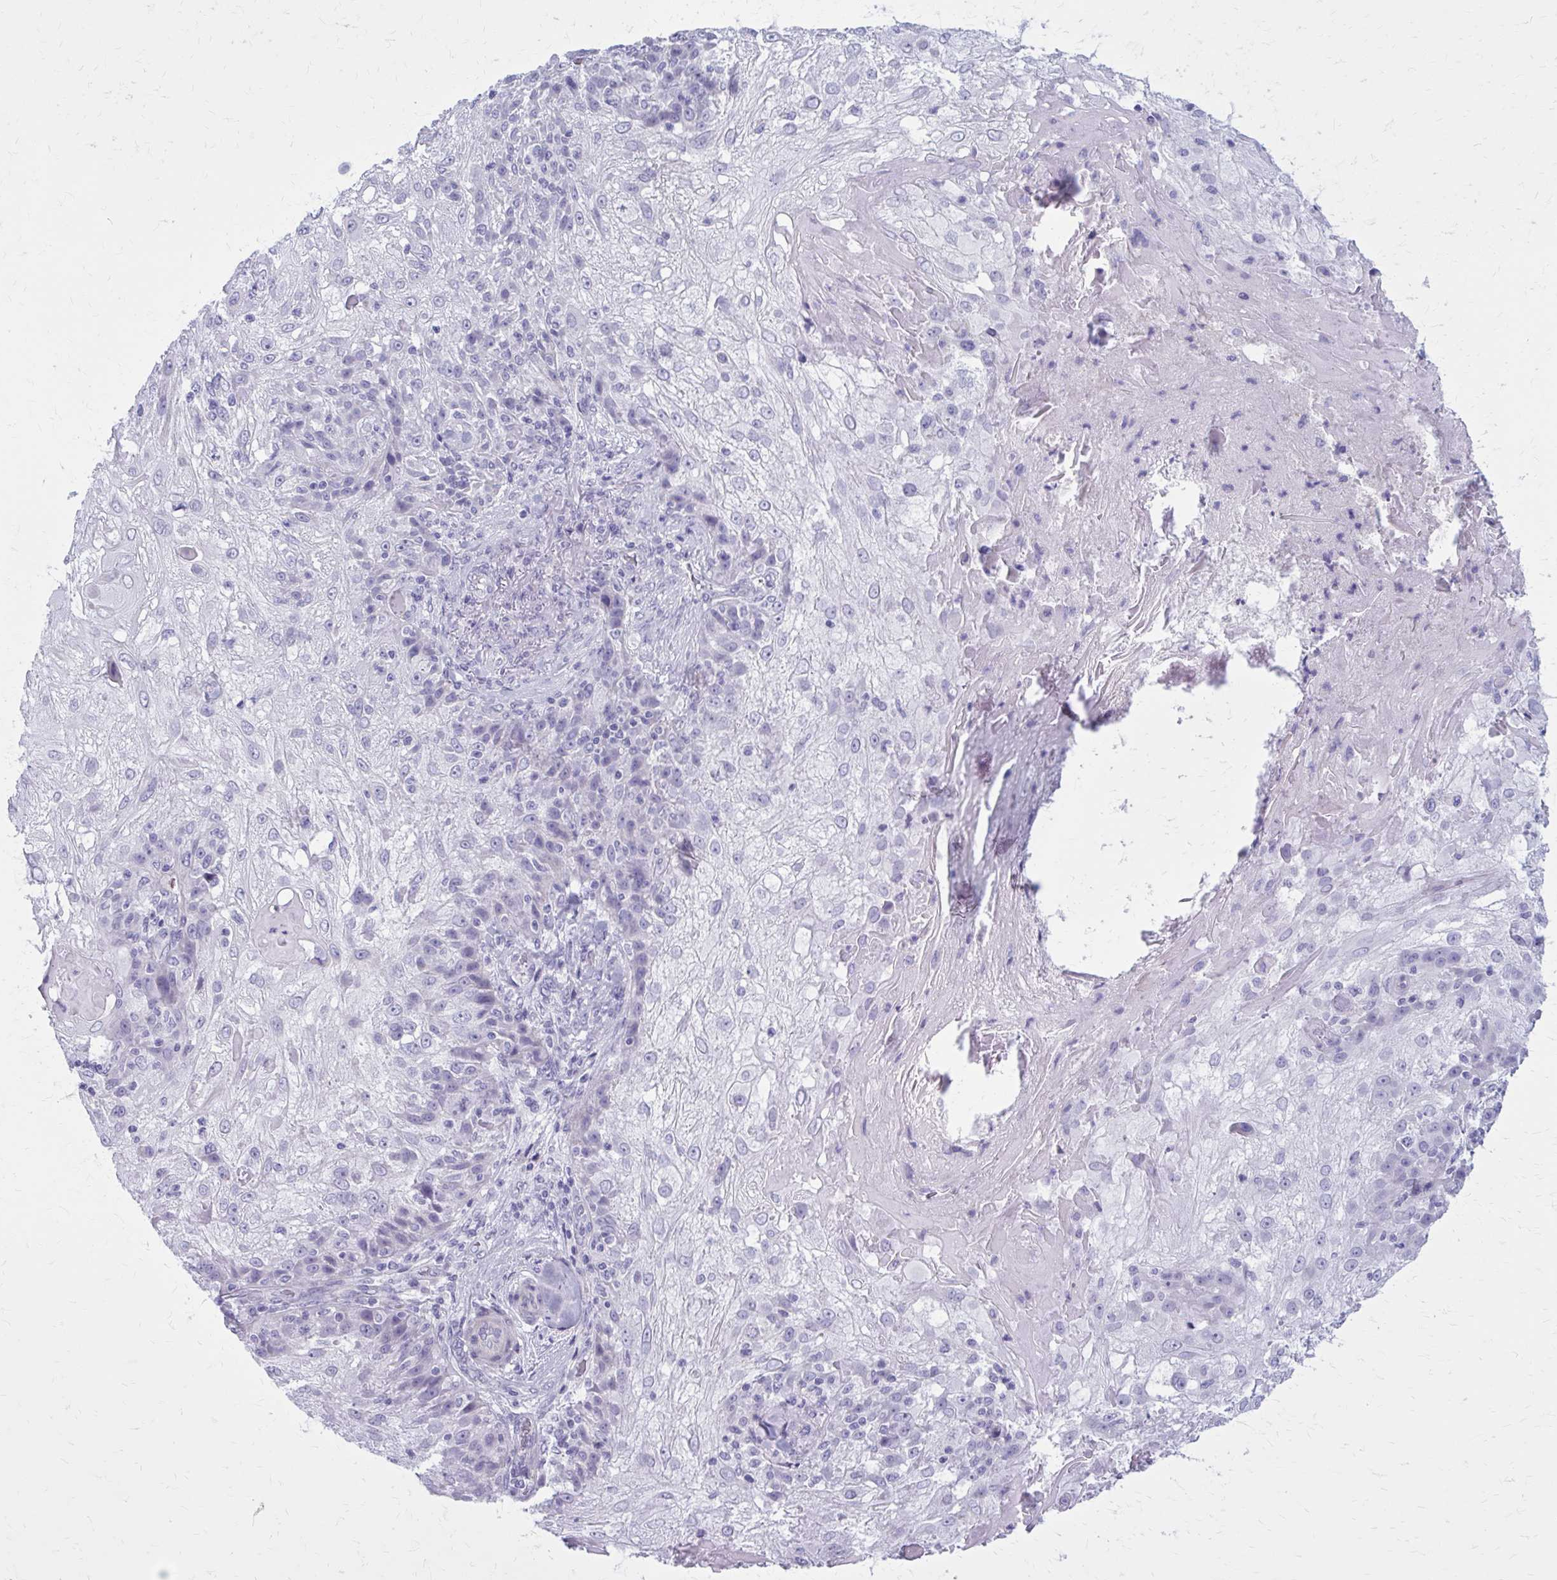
{"staining": {"intensity": "negative", "quantity": "none", "location": "none"}, "tissue": "skin cancer", "cell_type": "Tumor cells", "image_type": "cancer", "snomed": [{"axis": "morphology", "description": "Normal tissue, NOS"}, {"axis": "morphology", "description": "Squamous cell carcinoma, NOS"}, {"axis": "topography", "description": "Skin"}], "caption": "Tumor cells are negative for protein expression in human skin cancer.", "gene": "CASQ2", "patient": {"sex": "female", "age": 83}}